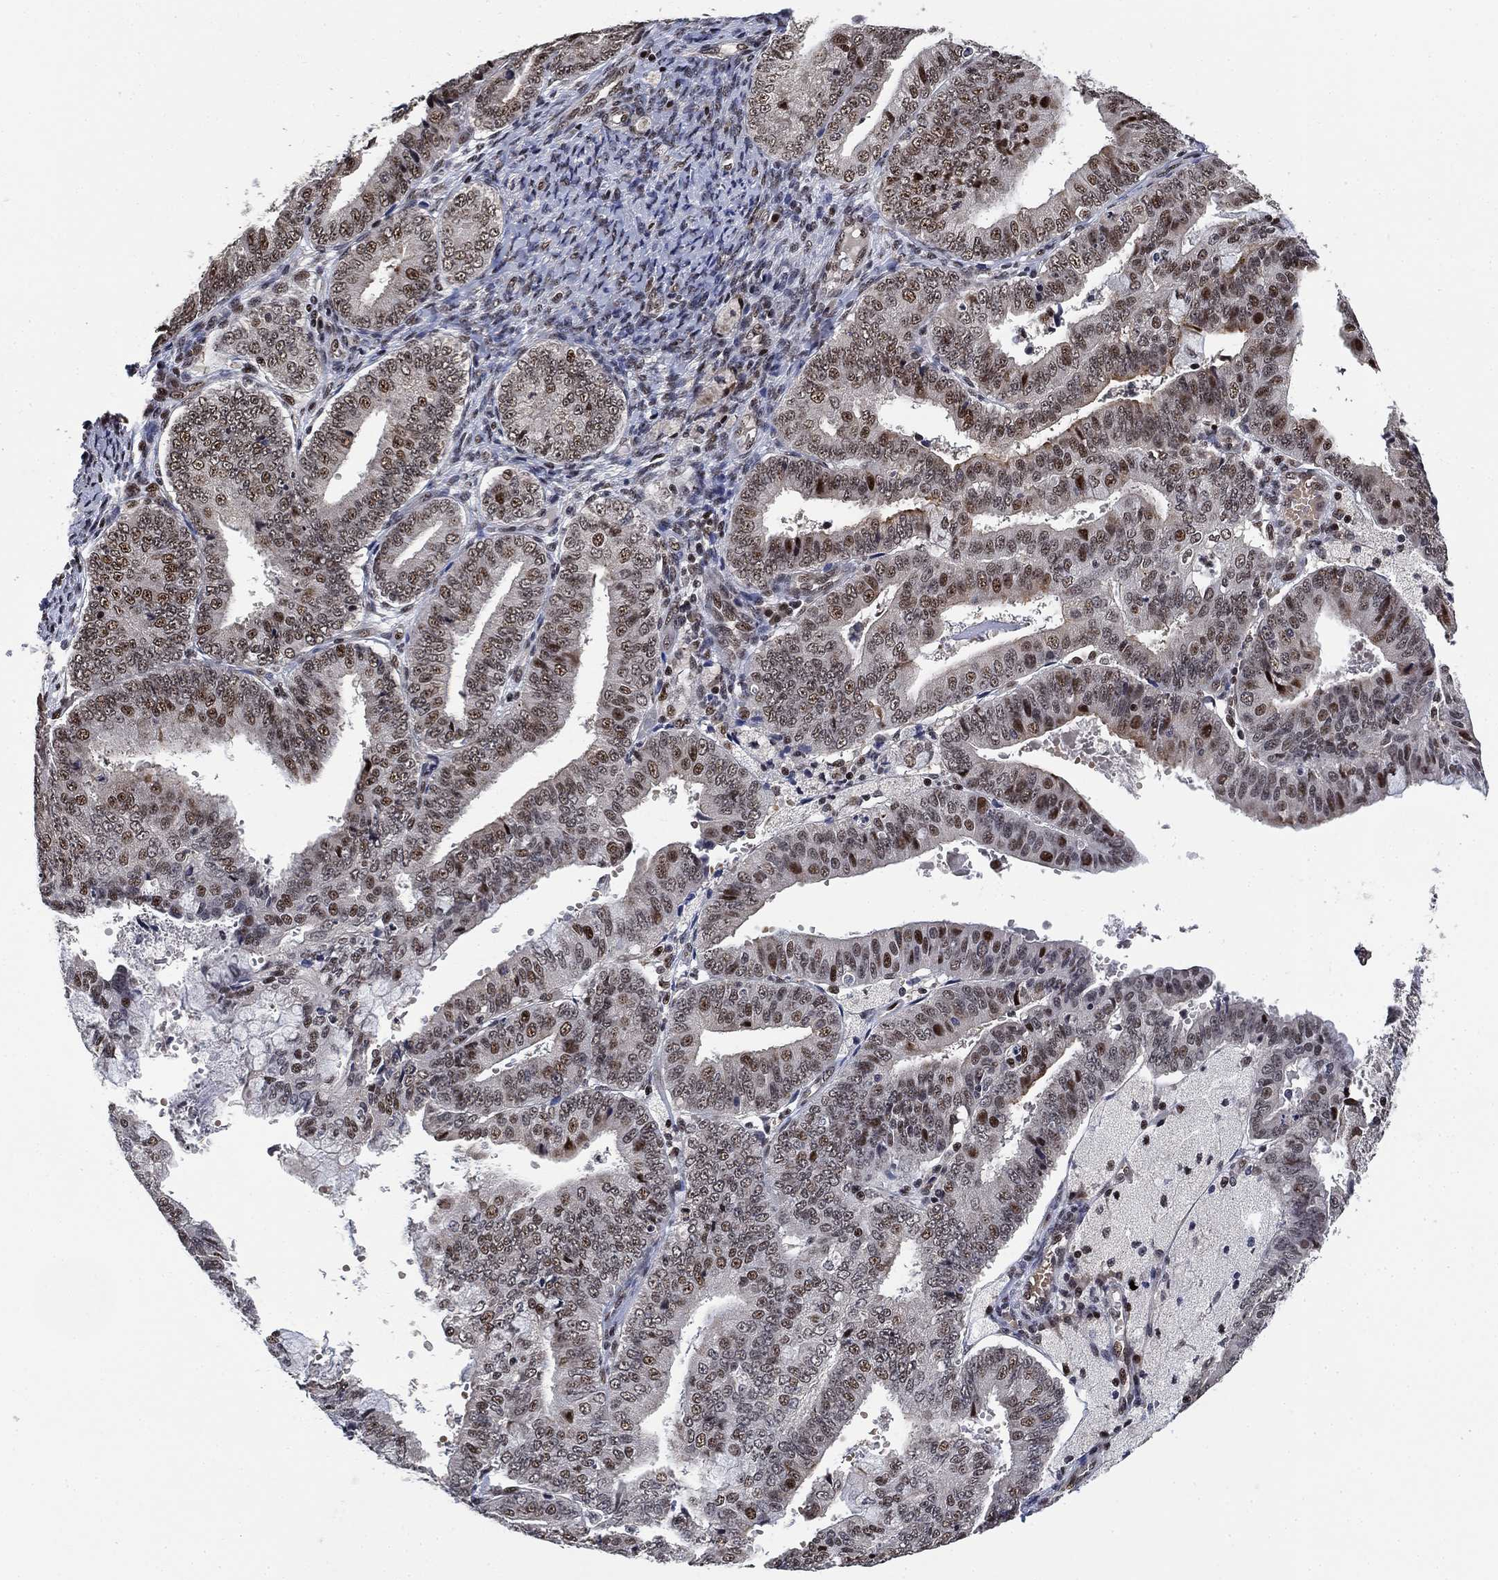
{"staining": {"intensity": "strong", "quantity": "<25%", "location": "nuclear"}, "tissue": "endometrial cancer", "cell_type": "Tumor cells", "image_type": "cancer", "snomed": [{"axis": "morphology", "description": "Adenocarcinoma, NOS"}, {"axis": "topography", "description": "Endometrium"}], "caption": "Adenocarcinoma (endometrial) stained with a brown dye exhibits strong nuclear positive expression in about <25% of tumor cells.", "gene": "ZSCAN30", "patient": {"sex": "female", "age": 63}}